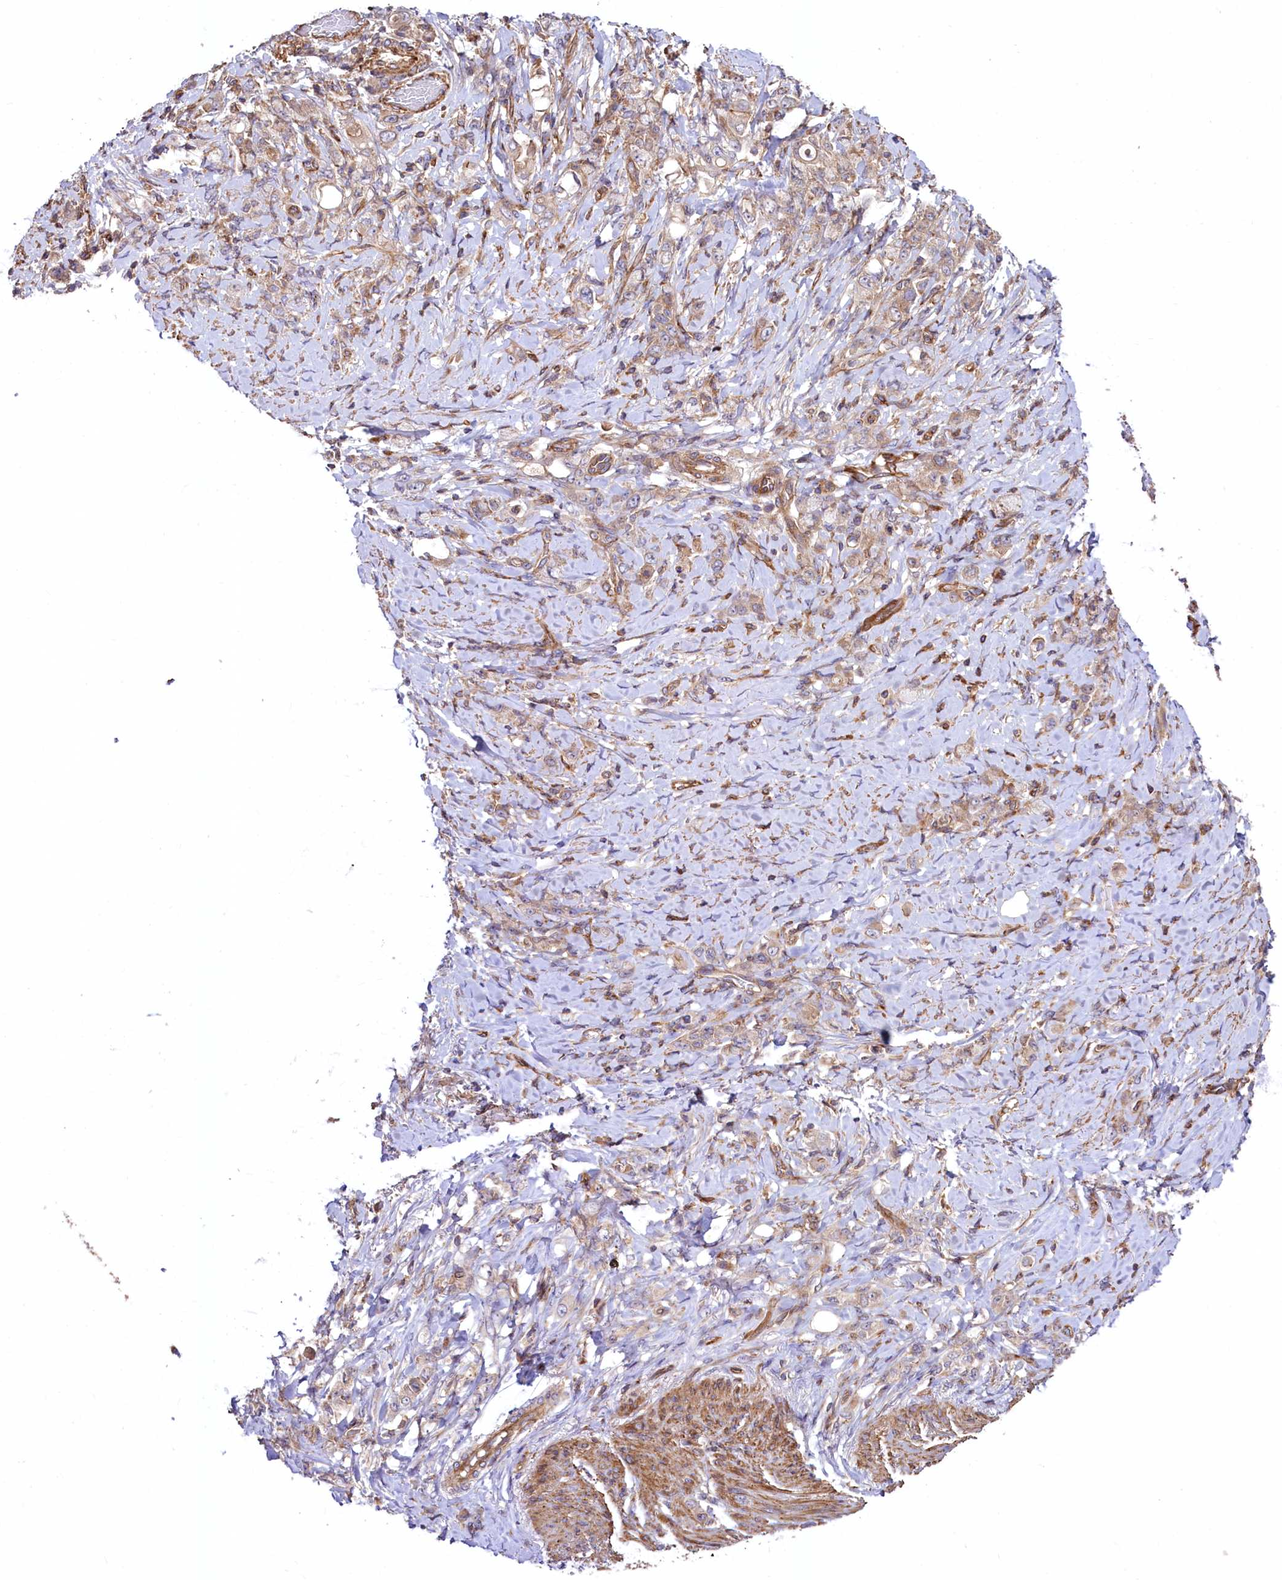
{"staining": {"intensity": "moderate", "quantity": ">75%", "location": "cytoplasmic/membranous"}, "tissue": "stomach cancer", "cell_type": "Tumor cells", "image_type": "cancer", "snomed": [{"axis": "morphology", "description": "Adenocarcinoma, NOS"}, {"axis": "topography", "description": "Stomach"}], "caption": "About >75% of tumor cells in human stomach cancer demonstrate moderate cytoplasmic/membranous protein staining as visualized by brown immunohistochemical staining.", "gene": "KLHDC4", "patient": {"sex": "female", "age": 79}}